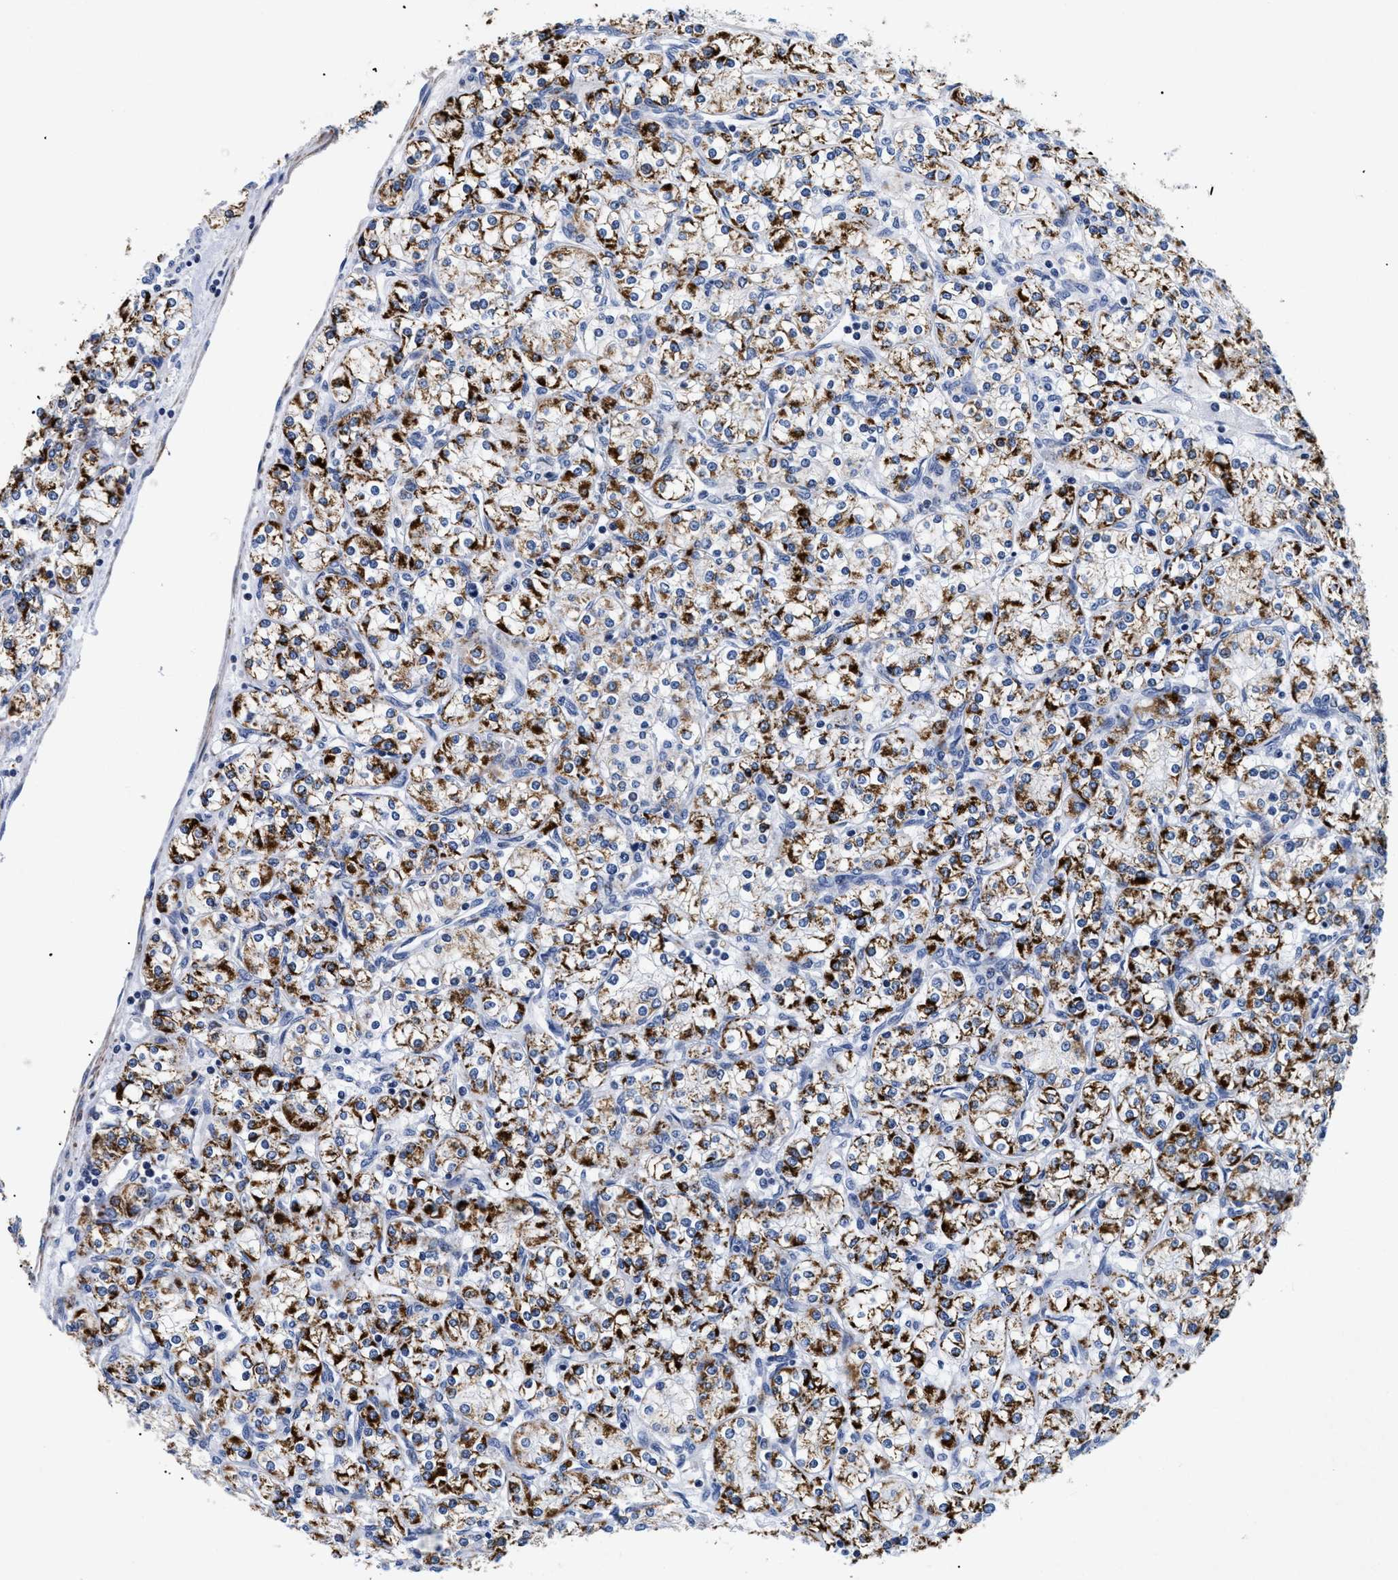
{"staining": {"intensity": "strong", "quantity": "25%-75%", "location": "cytoplasmic/membranous"}, "tissue": "renal cancer", "cell_type": "Tumor cells", "image_type": "cancer", "snomed": [{"axis": "morphology", "description": "Adenocarcinoma, NOS"}, {"axis": "topography", "description": "Kidney"}], "caption": "Immunohistochemical staining of renal cancer (adenocarcinoma) exhibits high levels of strong cytoplasmic/membranous expression in approximately 25%-75% of tumor cells.", "gene": "GPR149", "patient": {"sex": "male", "age": 77}}